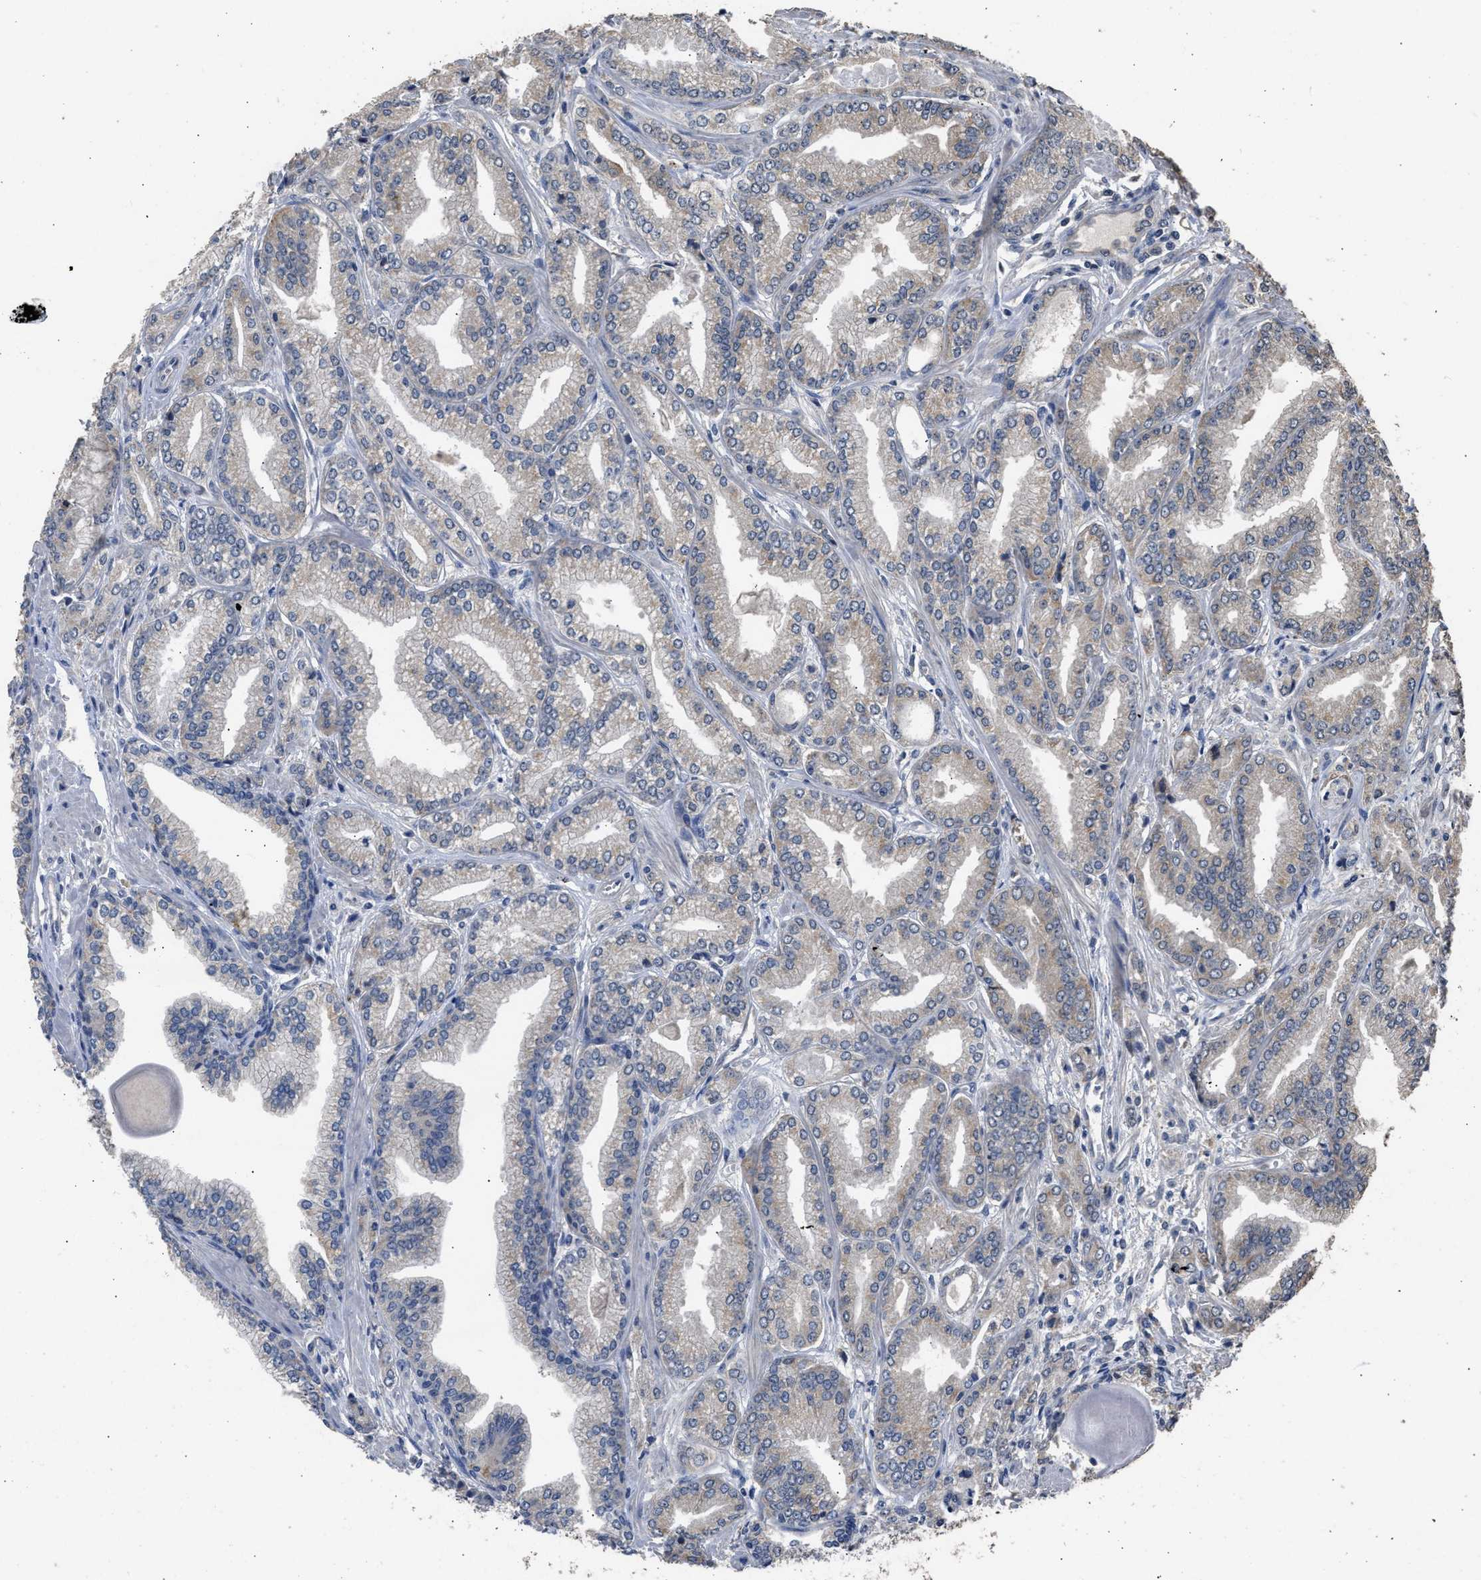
{"staining": {"intensity": "weak", "quantity": "<25%", "location": "cytoplasmic/membranous"}, "tissue": "prostate cancer", "cell_type": "Tumor cells", "image_type": "cancer", "snomed": [{"axis": "morphology", "description": "Adenocarcinoma, Low grade"}, {"axis": "topography", "description": "Prostate"}], "caption": "Tumor cells show no significant protein positivity in prostate low-grade adenocarcinoma.", "gene": "SPINT2", "patient": {"sex": "male", "age": 52}}